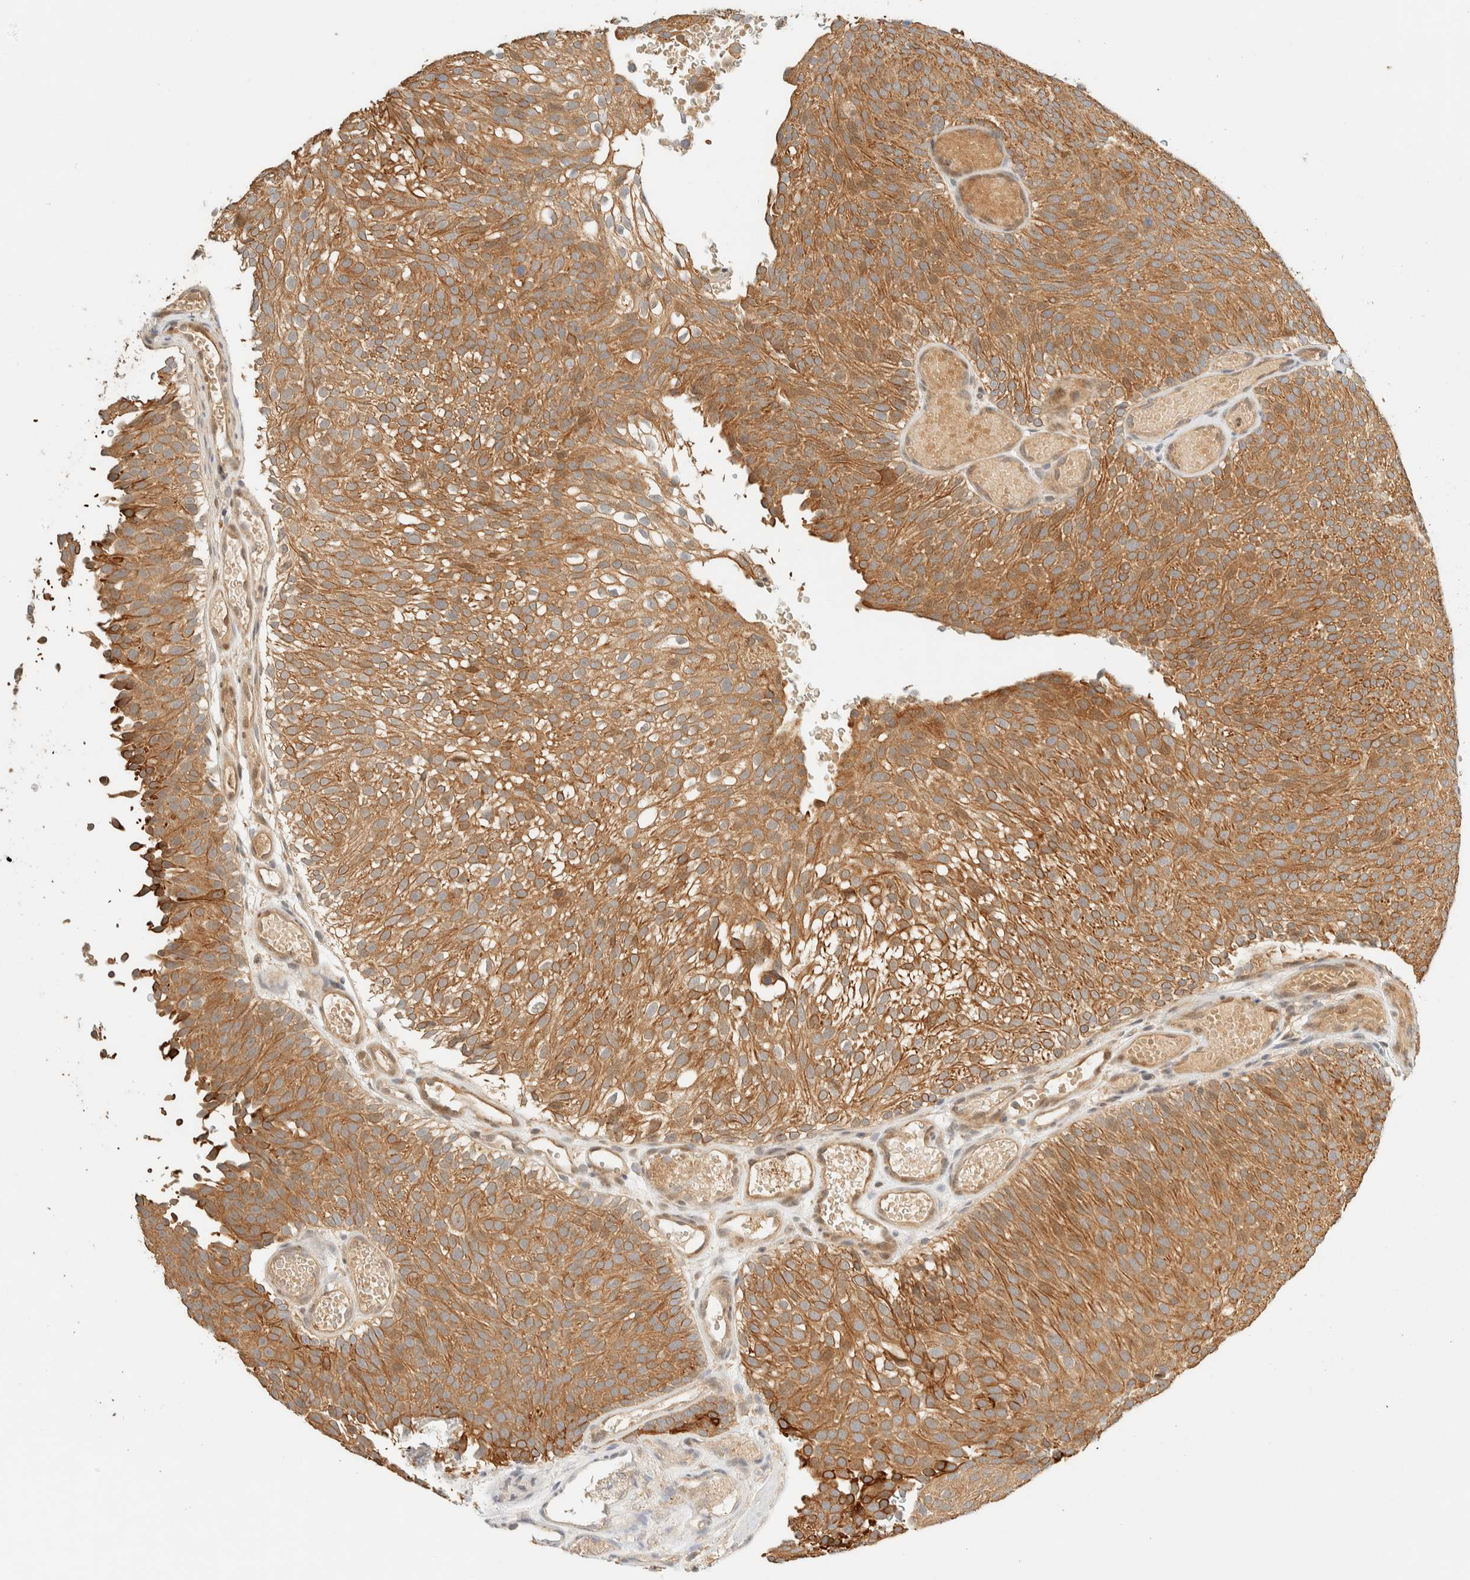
{"staining": {"intensity": "moderate", "quantity": ">75%", "location": "cytoplasmic/membranous"}, "tissue": "urothelial cancer", "cell_type": "Tumor cells", "image_type": "cancer", "snomed": [{"axis": "morphology", "description": "Urothelial carcinoma, Low grade"}, {"axis": "topography", "description": "Urinary bladder"}], "caption": "Immunohistochemical staining of urothelial cancer shows medium levels of moderate cytoplasmic/membranous protein expression in about >75% of tumor cells. (DAB (3,3'-diaminobenzidine) IHC with brightfield microscopy, high magnification).", "gene": "ZBTB34", "patient": {"sex": "male", "age": 78}}